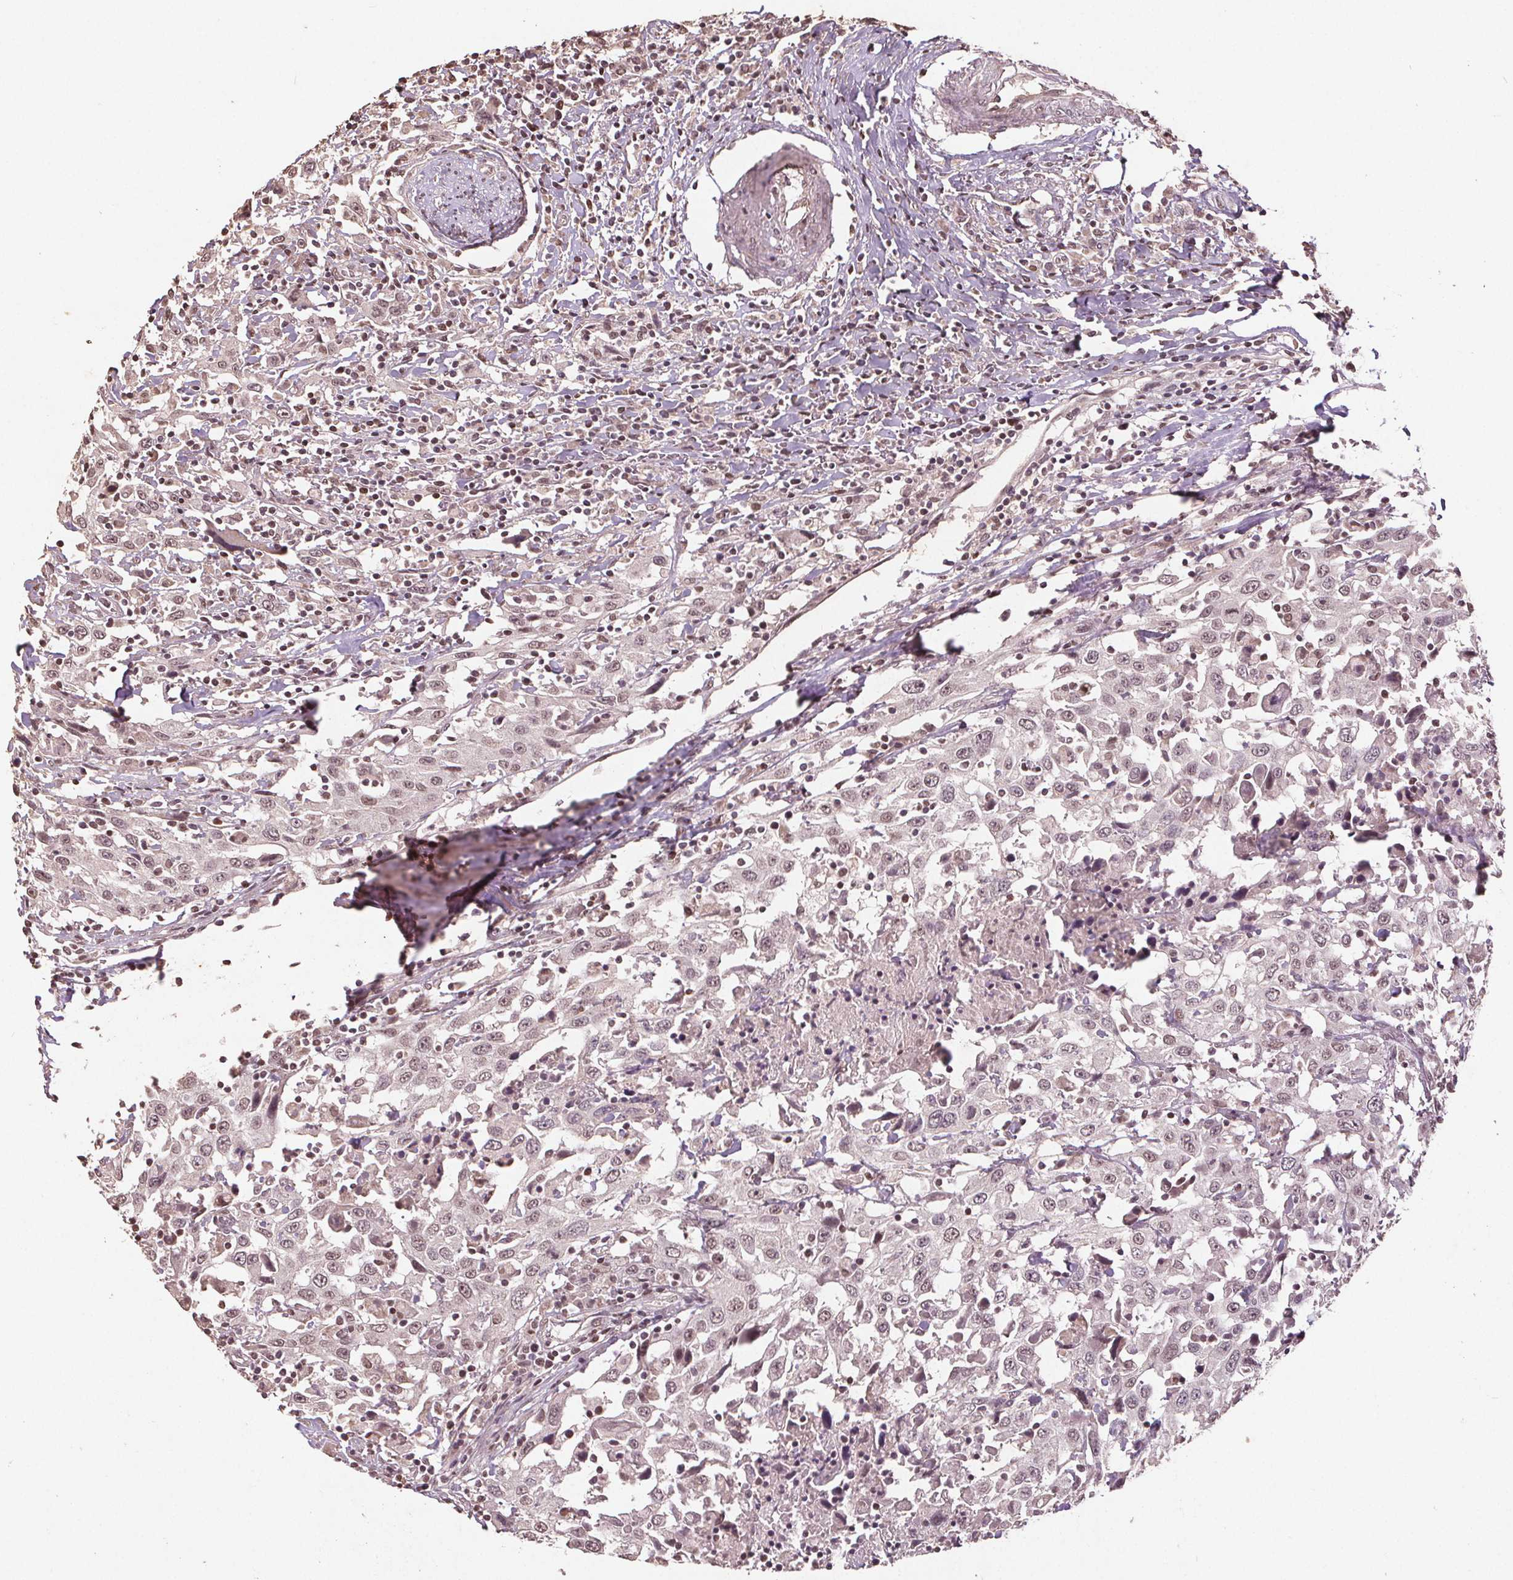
{"staining": {"intensity": "weak", "quantity": ">75%", "location": "nuclear"}, "tissue": "urothelial cancer", "cell_type": "Tumor cells", "image_type": "cancer", "snomed": [{"axis": "morphology", "description": "Urothelial carcinoma, High grade"}, {"axis": "topography", "description": "Urinary bladder"}], "caption": "Protein expression analysis of human high-grade urothelial carcinoma reveals weak nuclear positivity in approximately >75% of tumor cells.", "gene": "DNMT3B", "patient": {"sex": "male", "age": 61}}